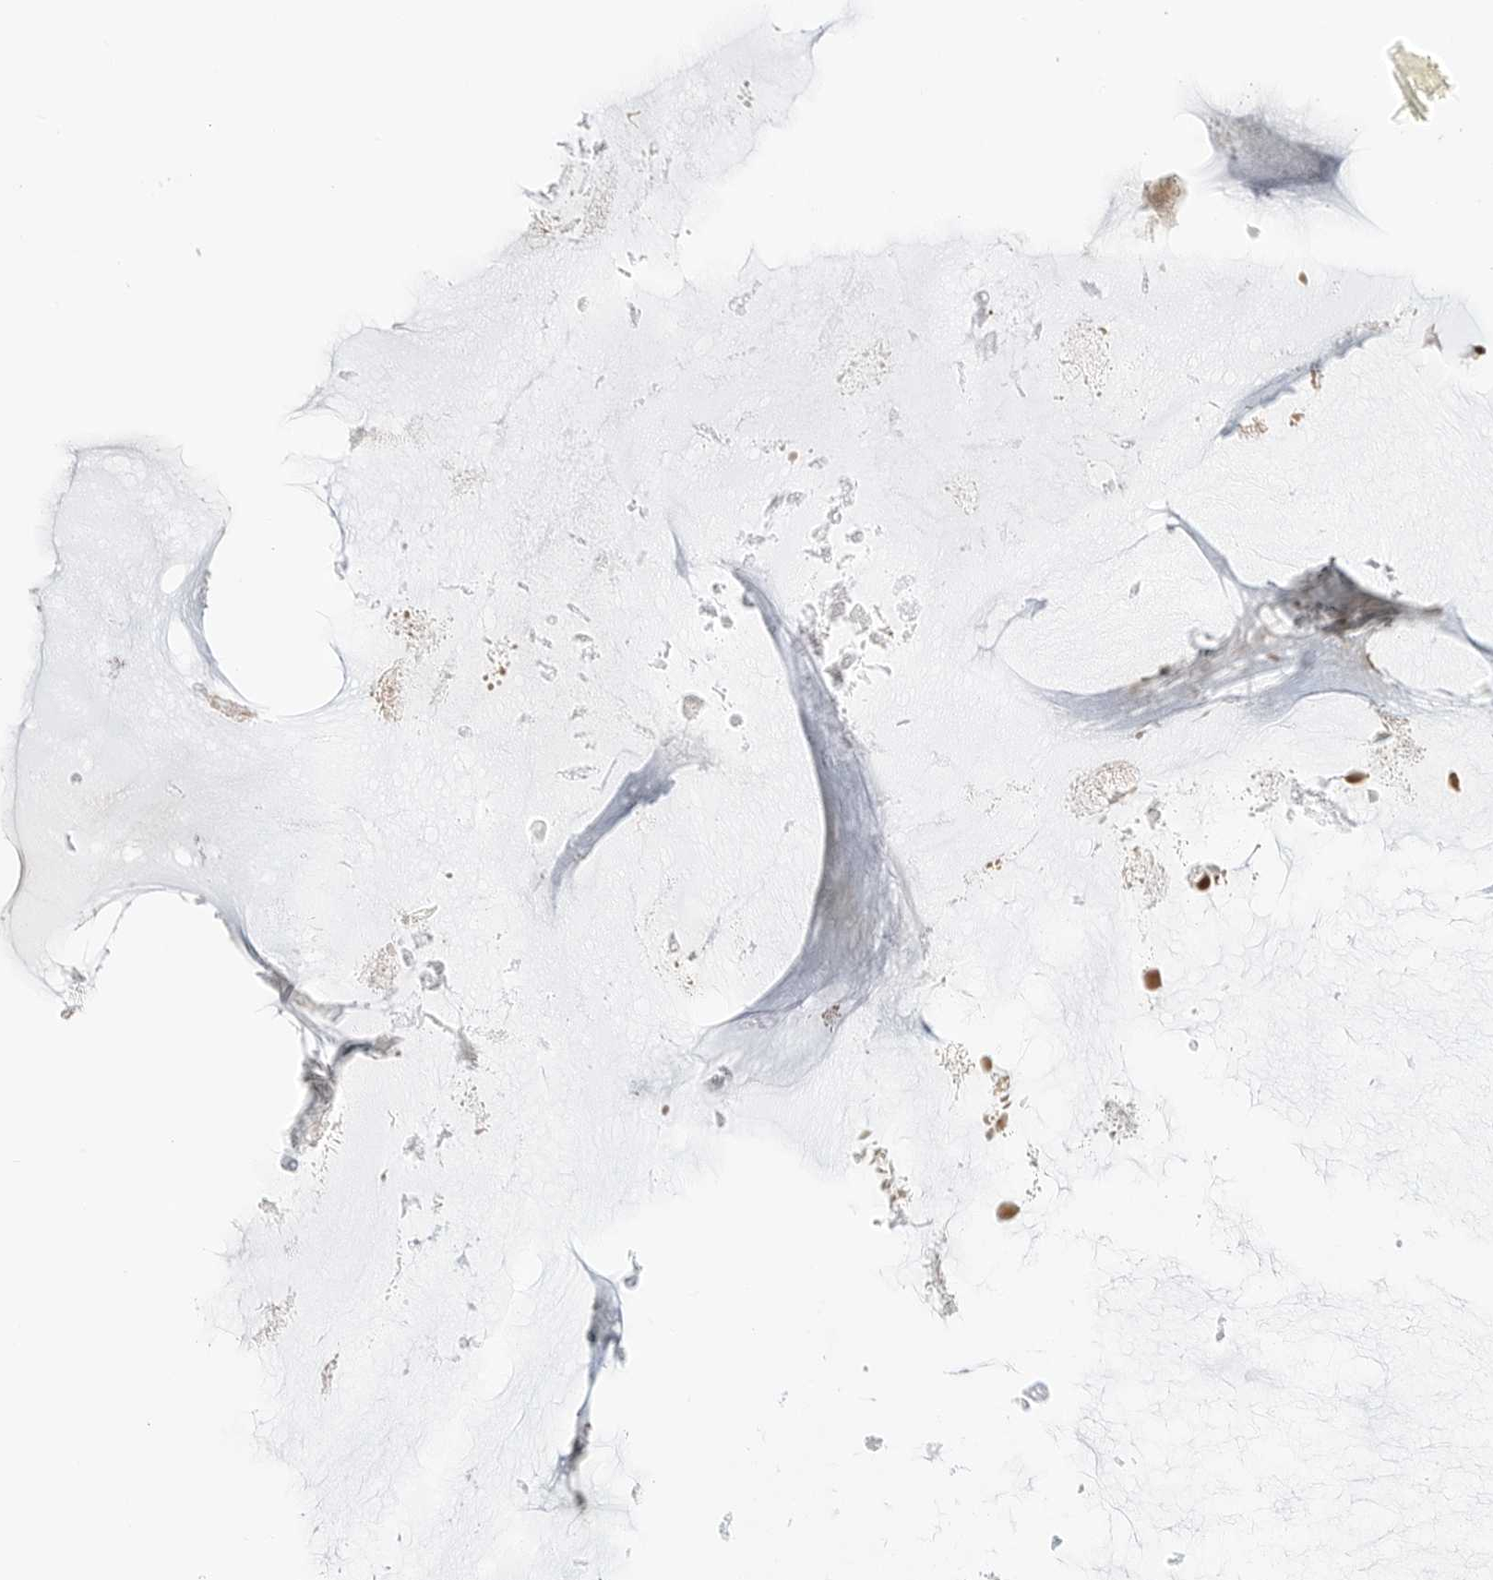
{"staining": {"intensity": "moderate", "quantity": ">75%", "location": "cytoplasmic/membranous,nuclear"}, "tissue": "ovarian cancer", "cell_type": "Tumor cells", "image_type": "cancer", "snomed": [{"axis": "morphology", "description": "Cystadenocarcinoma, mucinous, NOS"}, {"axis": "topography", "description": "Ovary"}], "caption": "Immunohistochemistry (IHC) (DAB) staining of mucinous cystadenocarcinoma (ovarian) reveals moderate cytoplasmic/membranous and nuclear protein staining in about >75% of tumor cells.", "gene": "HIPK3", "patient": {"sex": "female", "age": 61}}